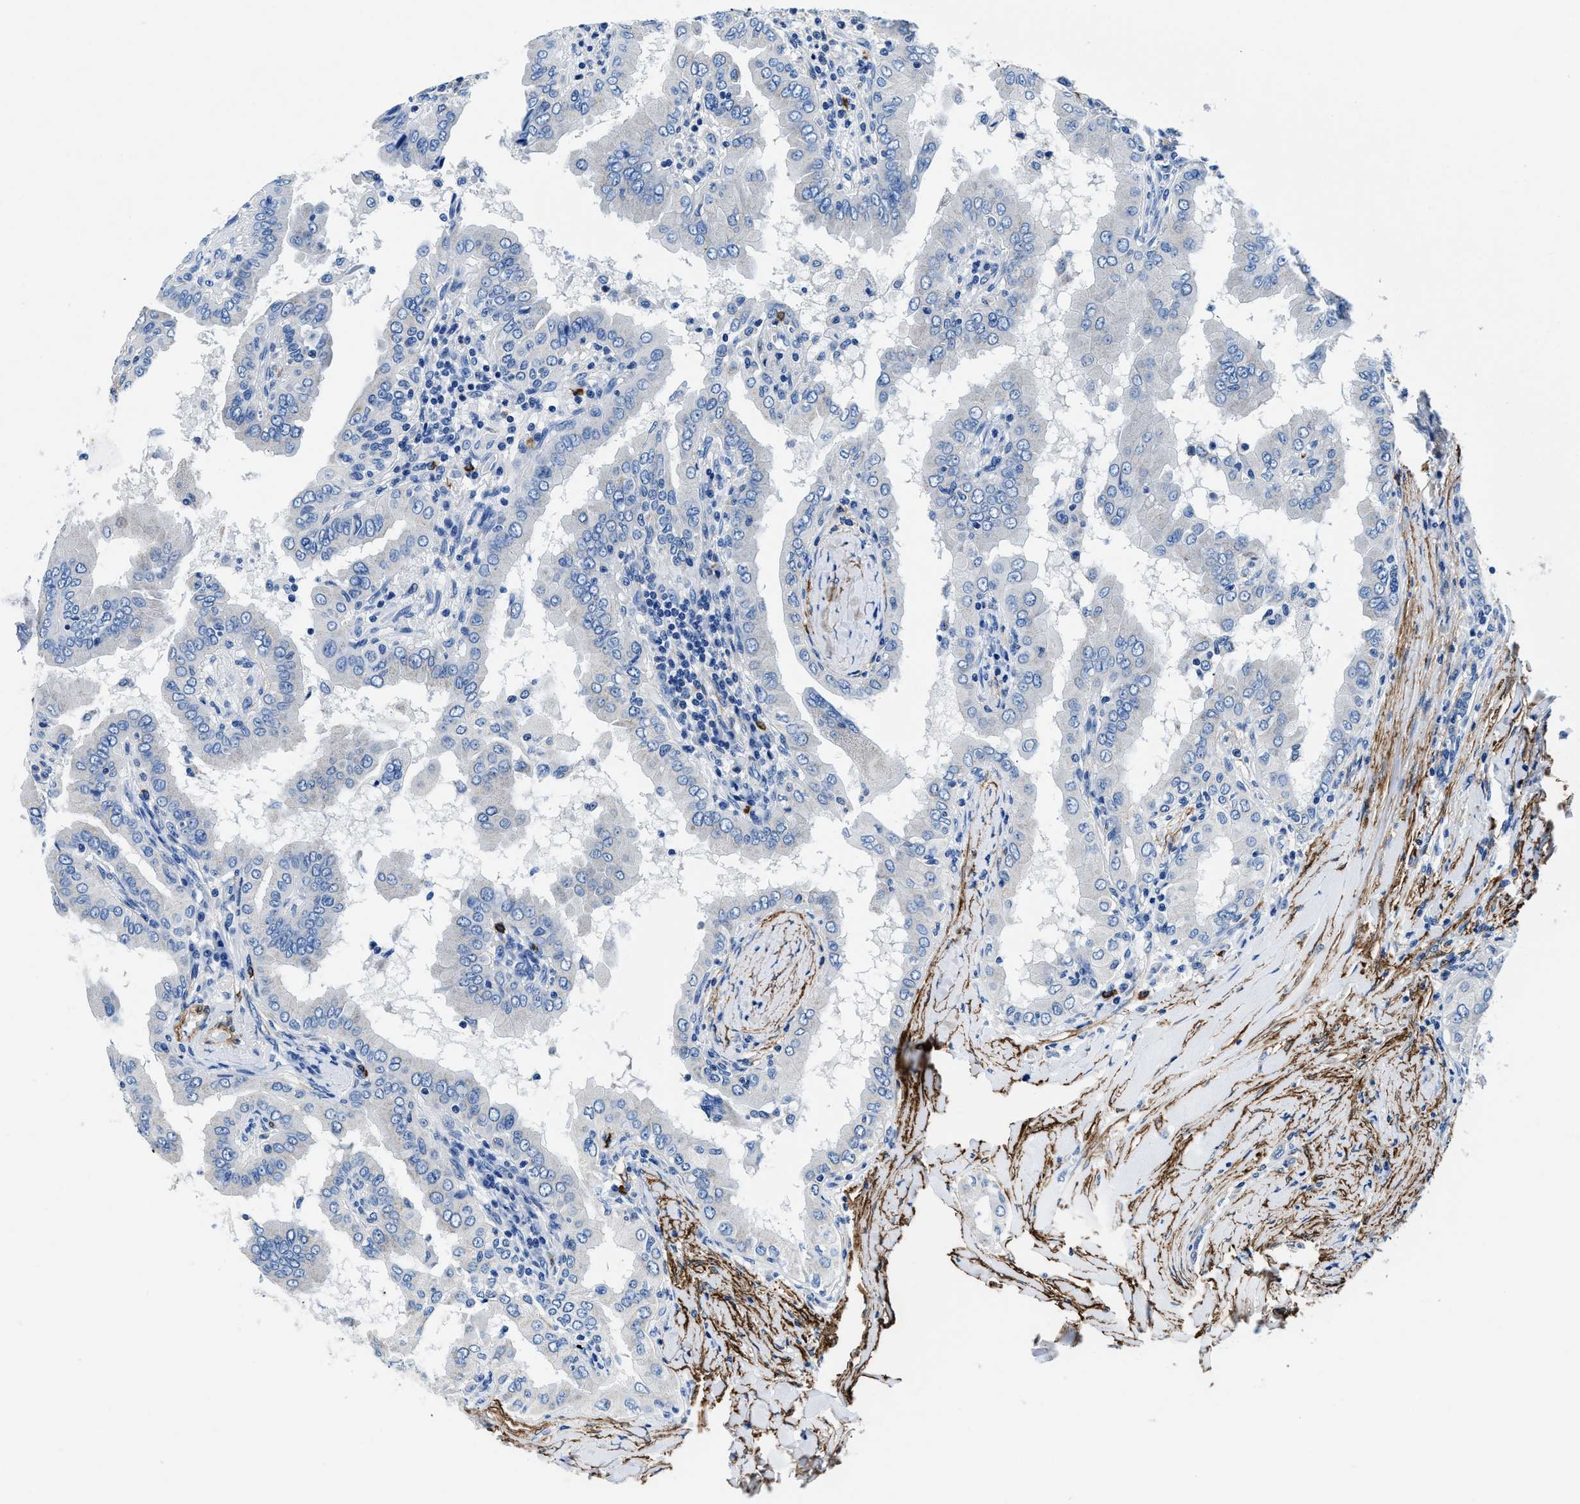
{"staining": {"intensity": "negative", "quantity": "none", "location": "none"}, "tissue": "thyroid cancer", "cell_type": "Tumor cells", "image_type": "cancer", "snomed": [{"axis": "morphology", "description": "Papillary adenocarcinoma, NOS"}, {"axis": "topography", "description": "Thyroid gland"}], "caption": "Tumor cells show no significant expression in thyroid papillary adenocarcinoma. The staining was performed using DAB to visualize the protein expression in brown, while the nuclei were stained in blue with hematoxylin (Magnification: 20x).", "gene": "TEX261", "patient": {"sex": "male", "age": 33}}